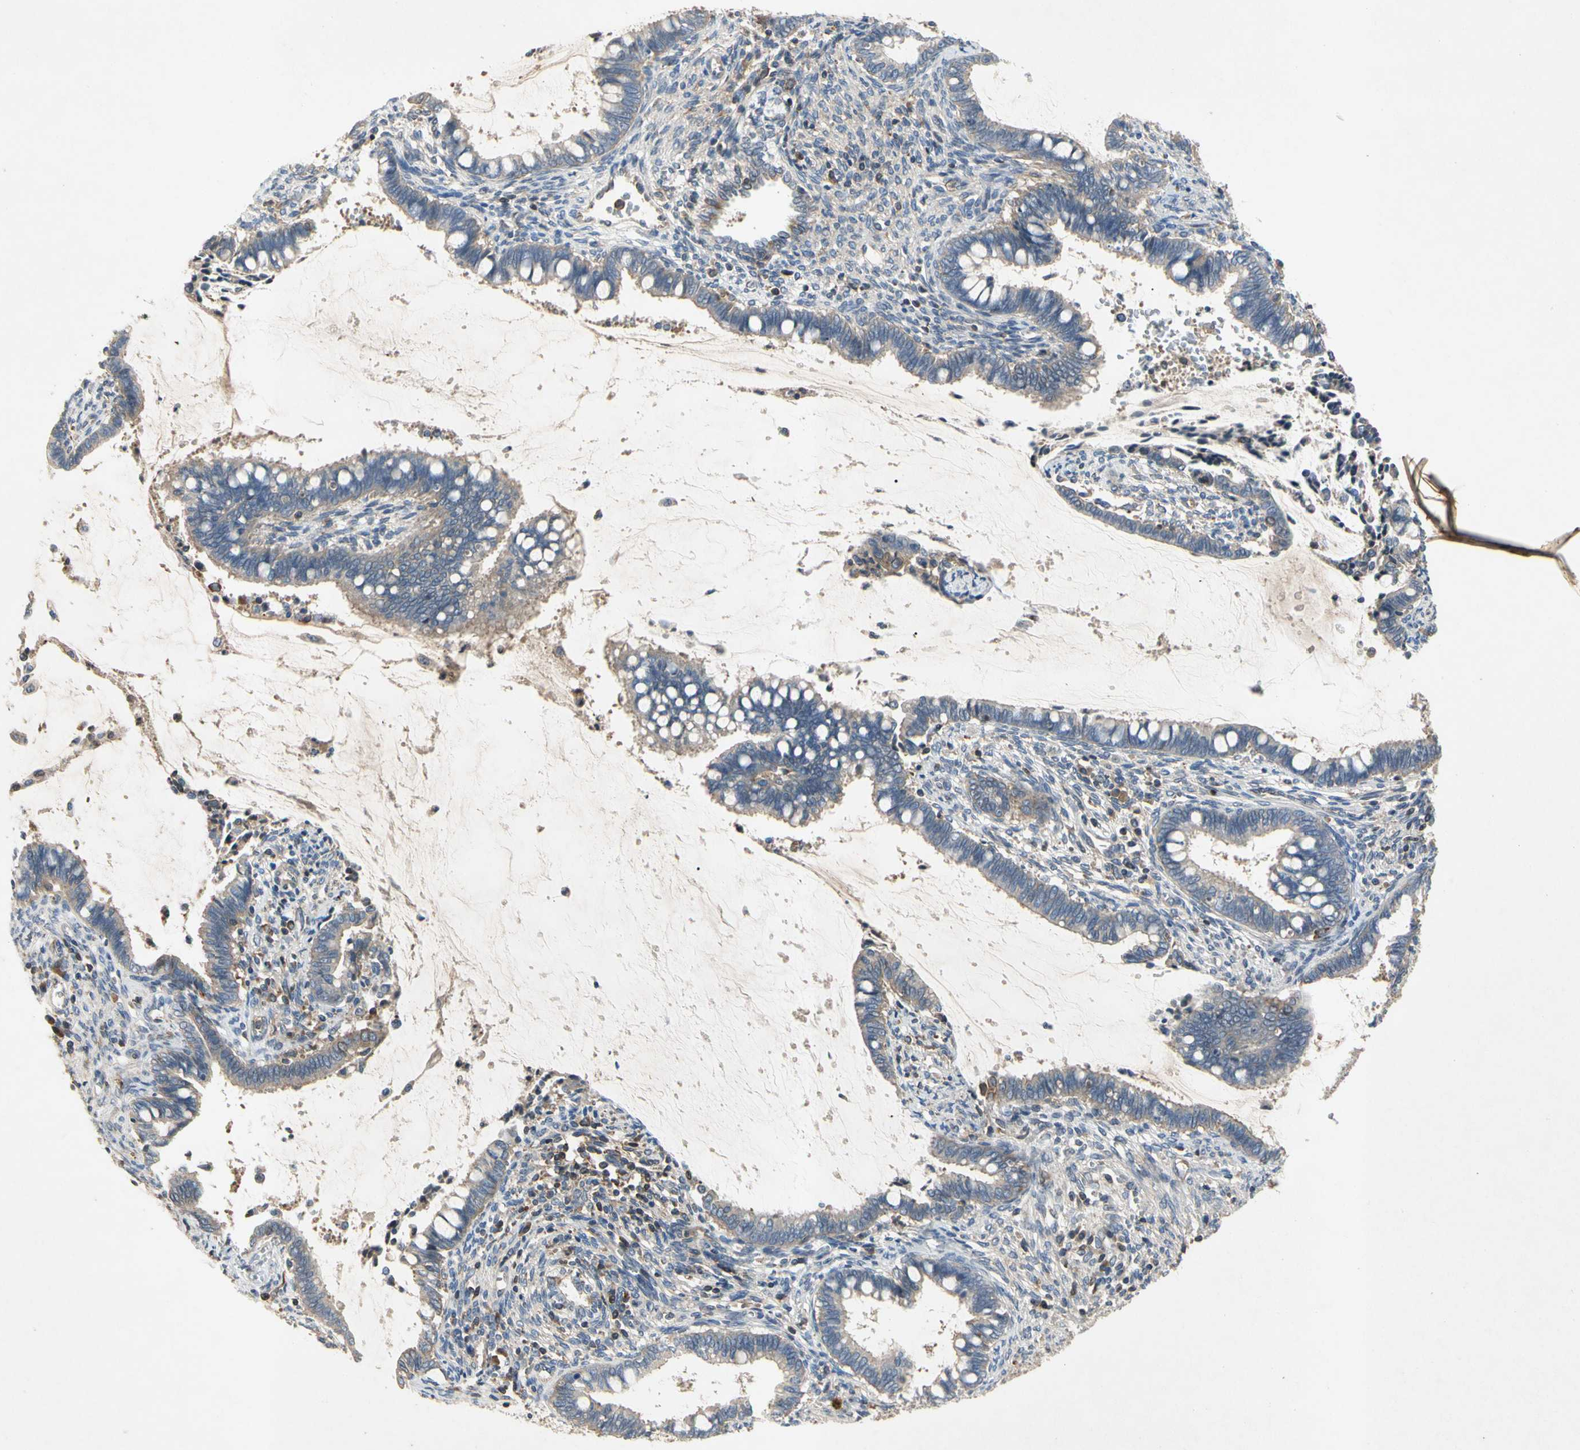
{"staining": {"intensity": "weak", "quantity": "<25%", "location": "cytoplasmic/membranous"}, "tissue": "cervical cancer", "cell_type": "Tumor cells", "image_type": "cancer", "snomed": [{"axis": "morphology", "description": "Adenocarcinoma, NOS"}, {"axis": "topography", "description": "Cervix"}], "caption": "Immunohistochemical staining of human cervical cancer exhibits no significant expression in tumor cells.", "gene": "CRTAC1", "patient": {"sex": "female", "age": 44}}